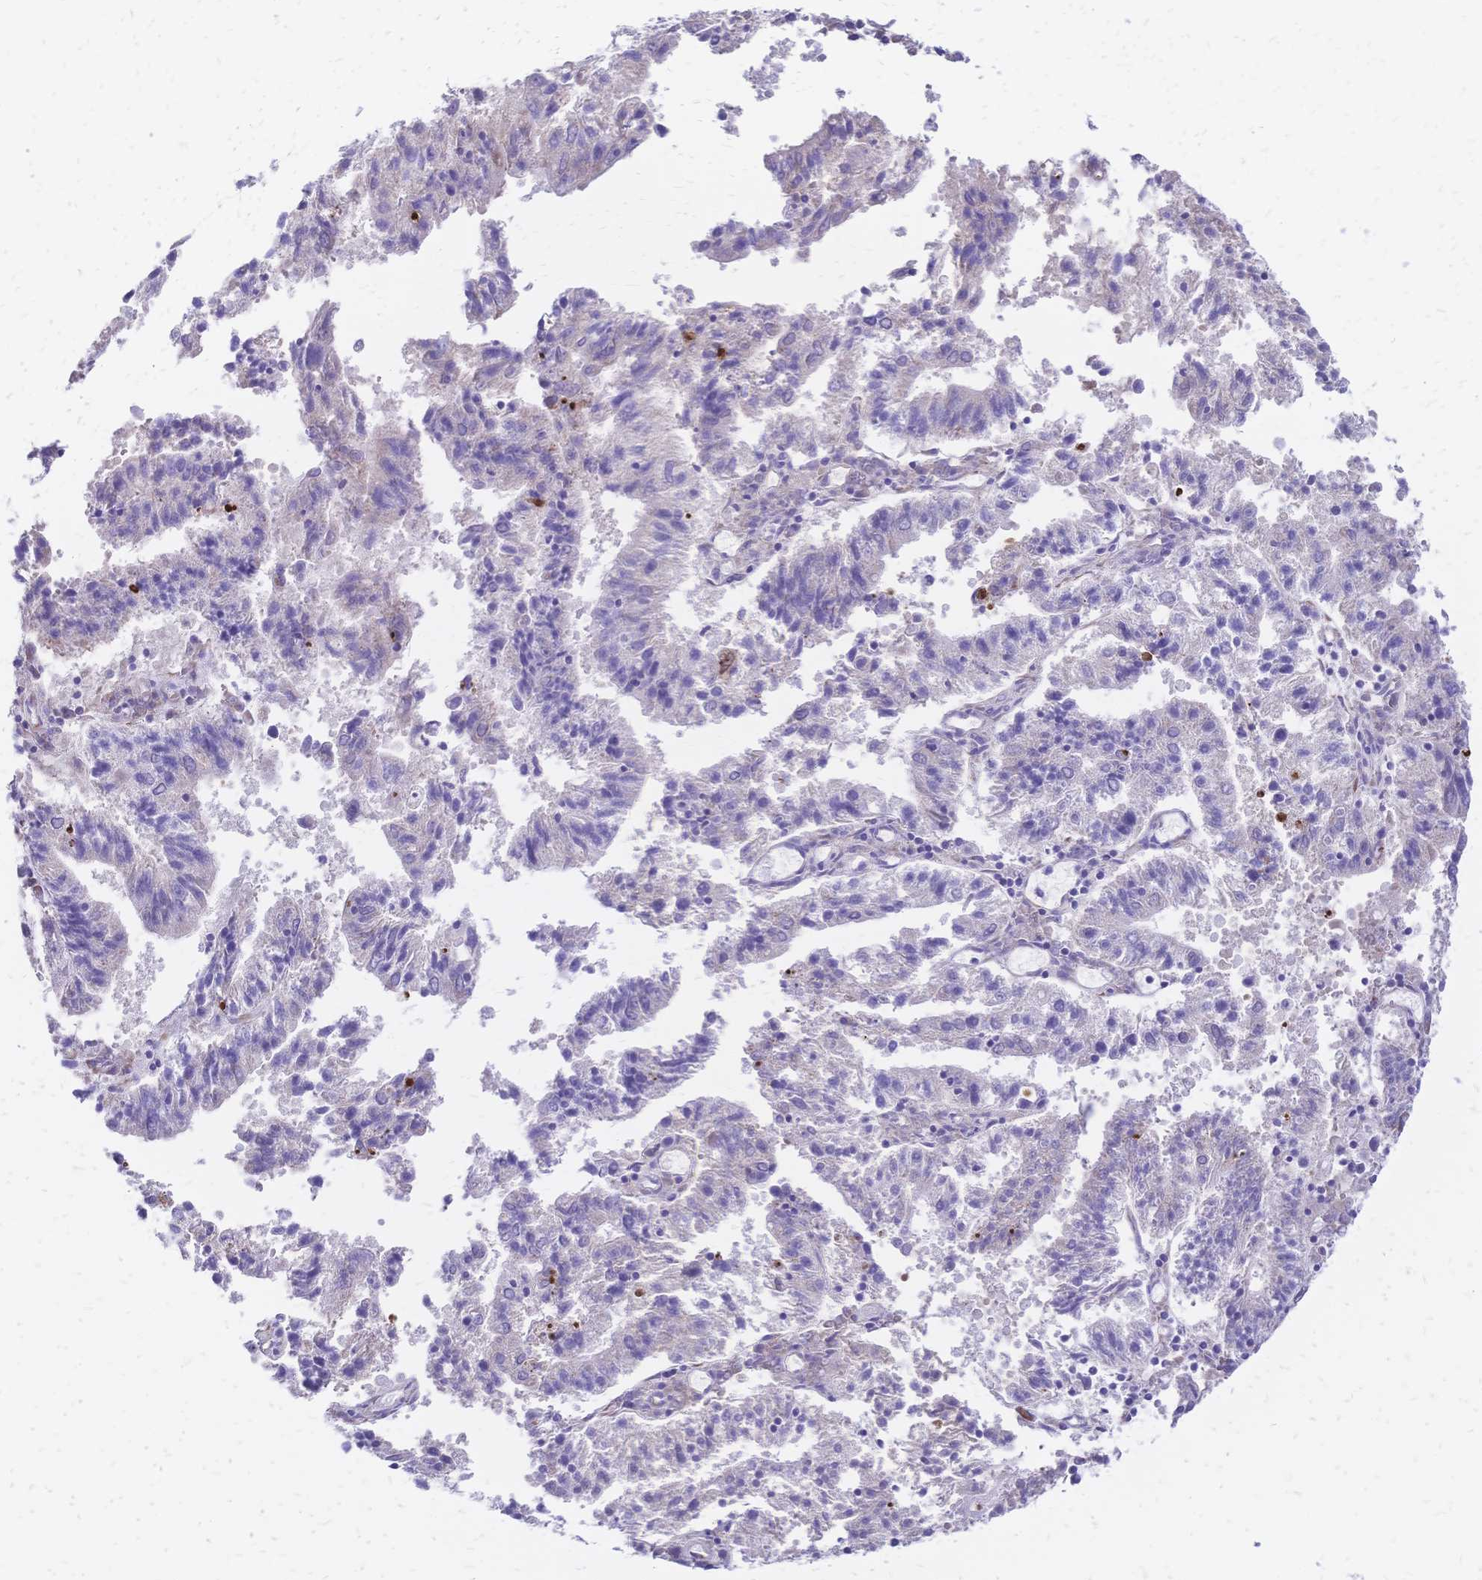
{"staining": {"intensity": "negative", "quantity": "none", "location": "none"}, "tissue": "endometrial cancer", "cell_type": "Tumor cells", "image_type": "cancer", "snomed": [{"axis": "morphology", "description": "Adenocarcinoma, NOS"}, {"axis": "topography", "description": "Endometrium"}], "caption": "Immunohistochemistry (IHC) of adenocarcinoma (endometrial) exhibits no expression in tumor cells. (Stains: DAB immunohistochemistry (IHC) with hematoxylin counter stain, Microscopy: brightfield microscopy at high magnification).", "gene": "GRB7", "patient": {"sex": "female", "age": 82}}